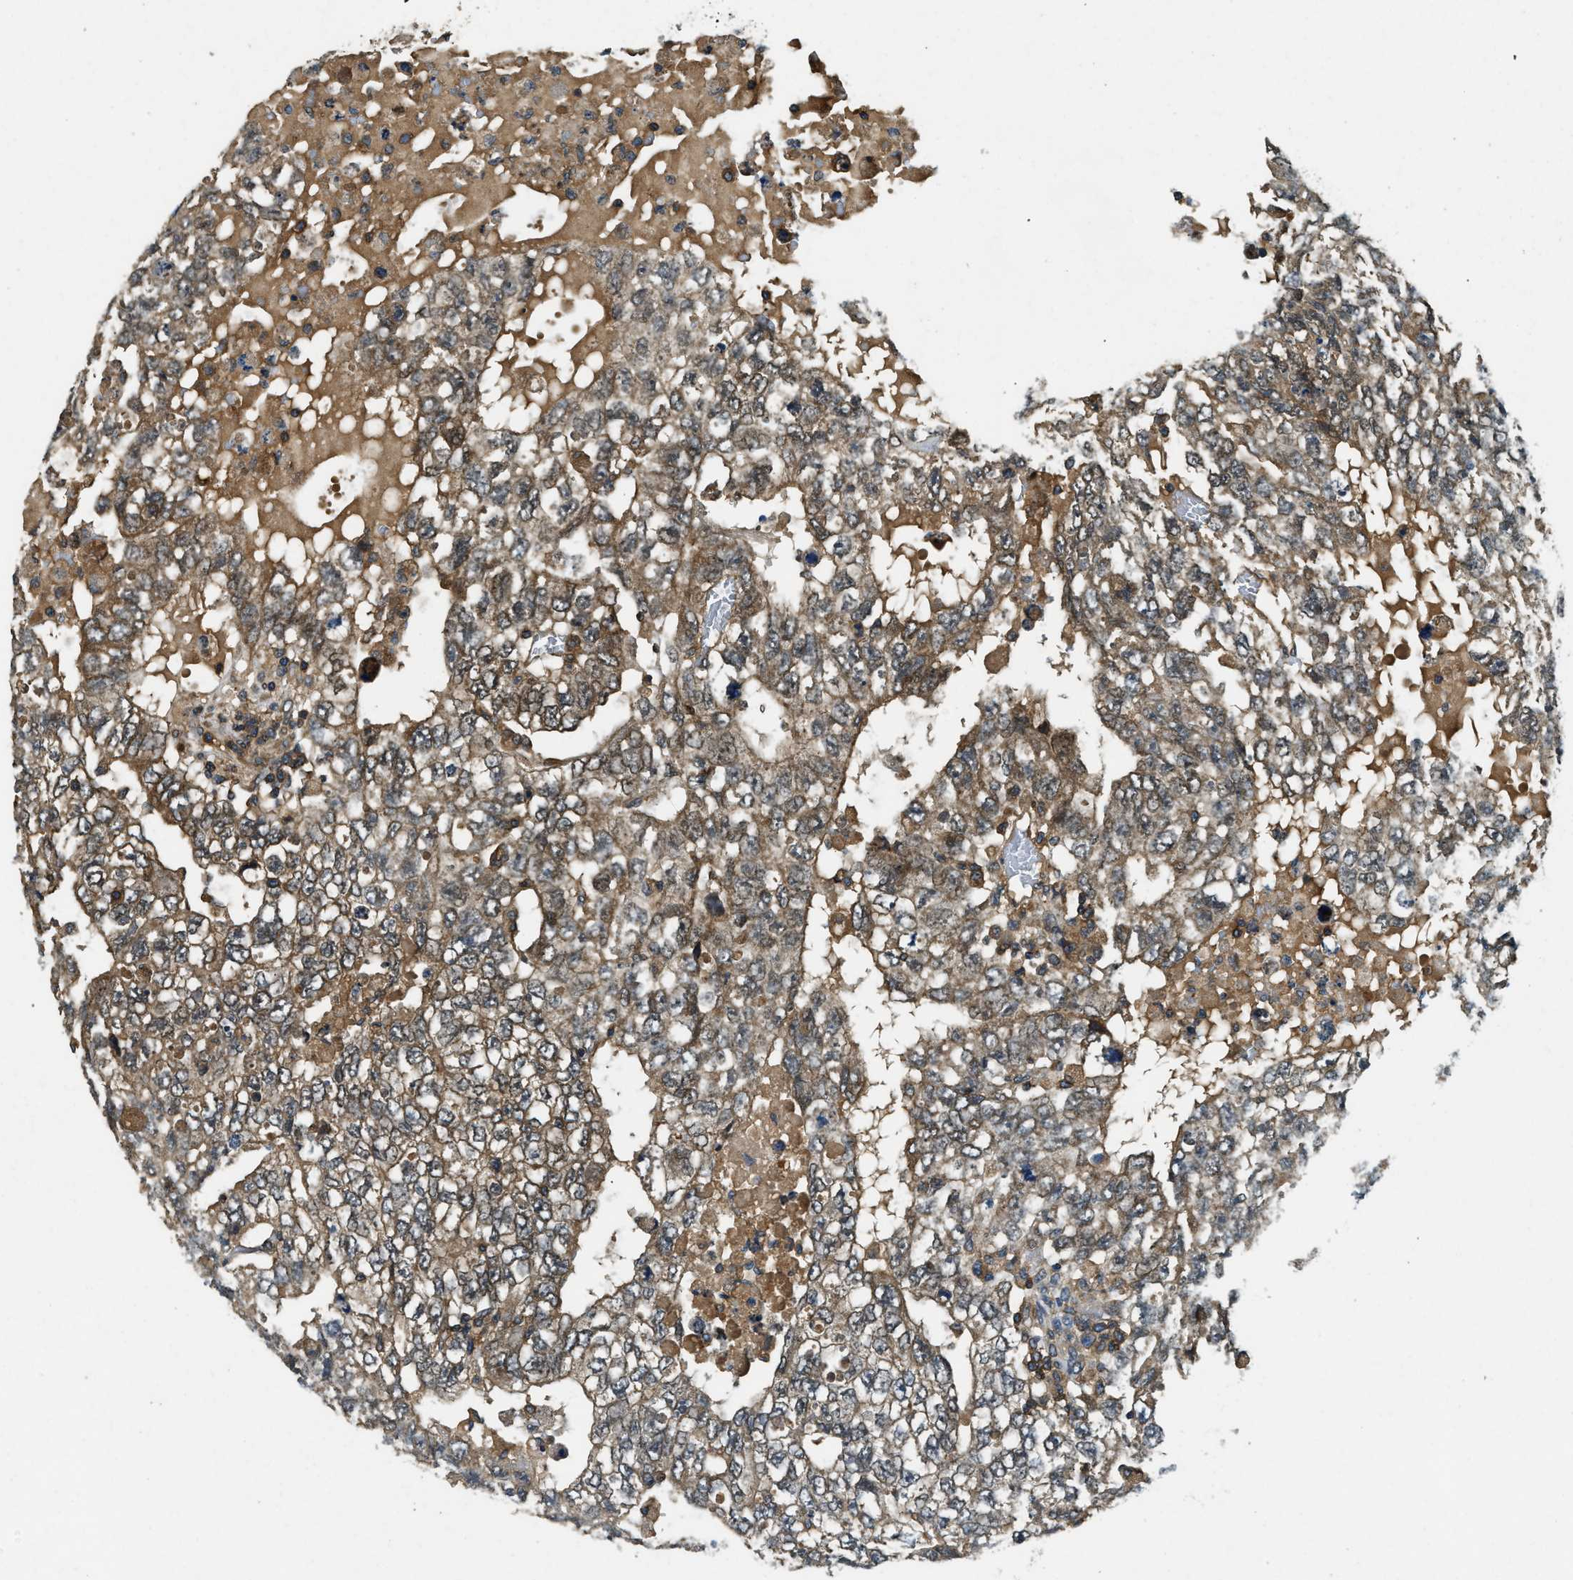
{"staining": {"intensity": "weak", "quantity": ">75%", "location": "cytoplasmic/membranous"}, "tissue": "testis cancer", "cell_type": "Tumor cells", "image_type": "cancer", "snomed": [{"axis": "morphology", "description": "Carcinoma, Embryonal, NOS"}, {"axis": "topography", "description": "Testis"}], "caption": "Immunohistochemistry (DAB (3,3'-diaminobenzidine)) staining of human testis cancer (embryonal carcinoma) shows weak cytoplasmic/membranous protein staining in about >75% of tumor cells.", "gene": "ATP8B1", "patient": {"sex": "male", "age": 36}}